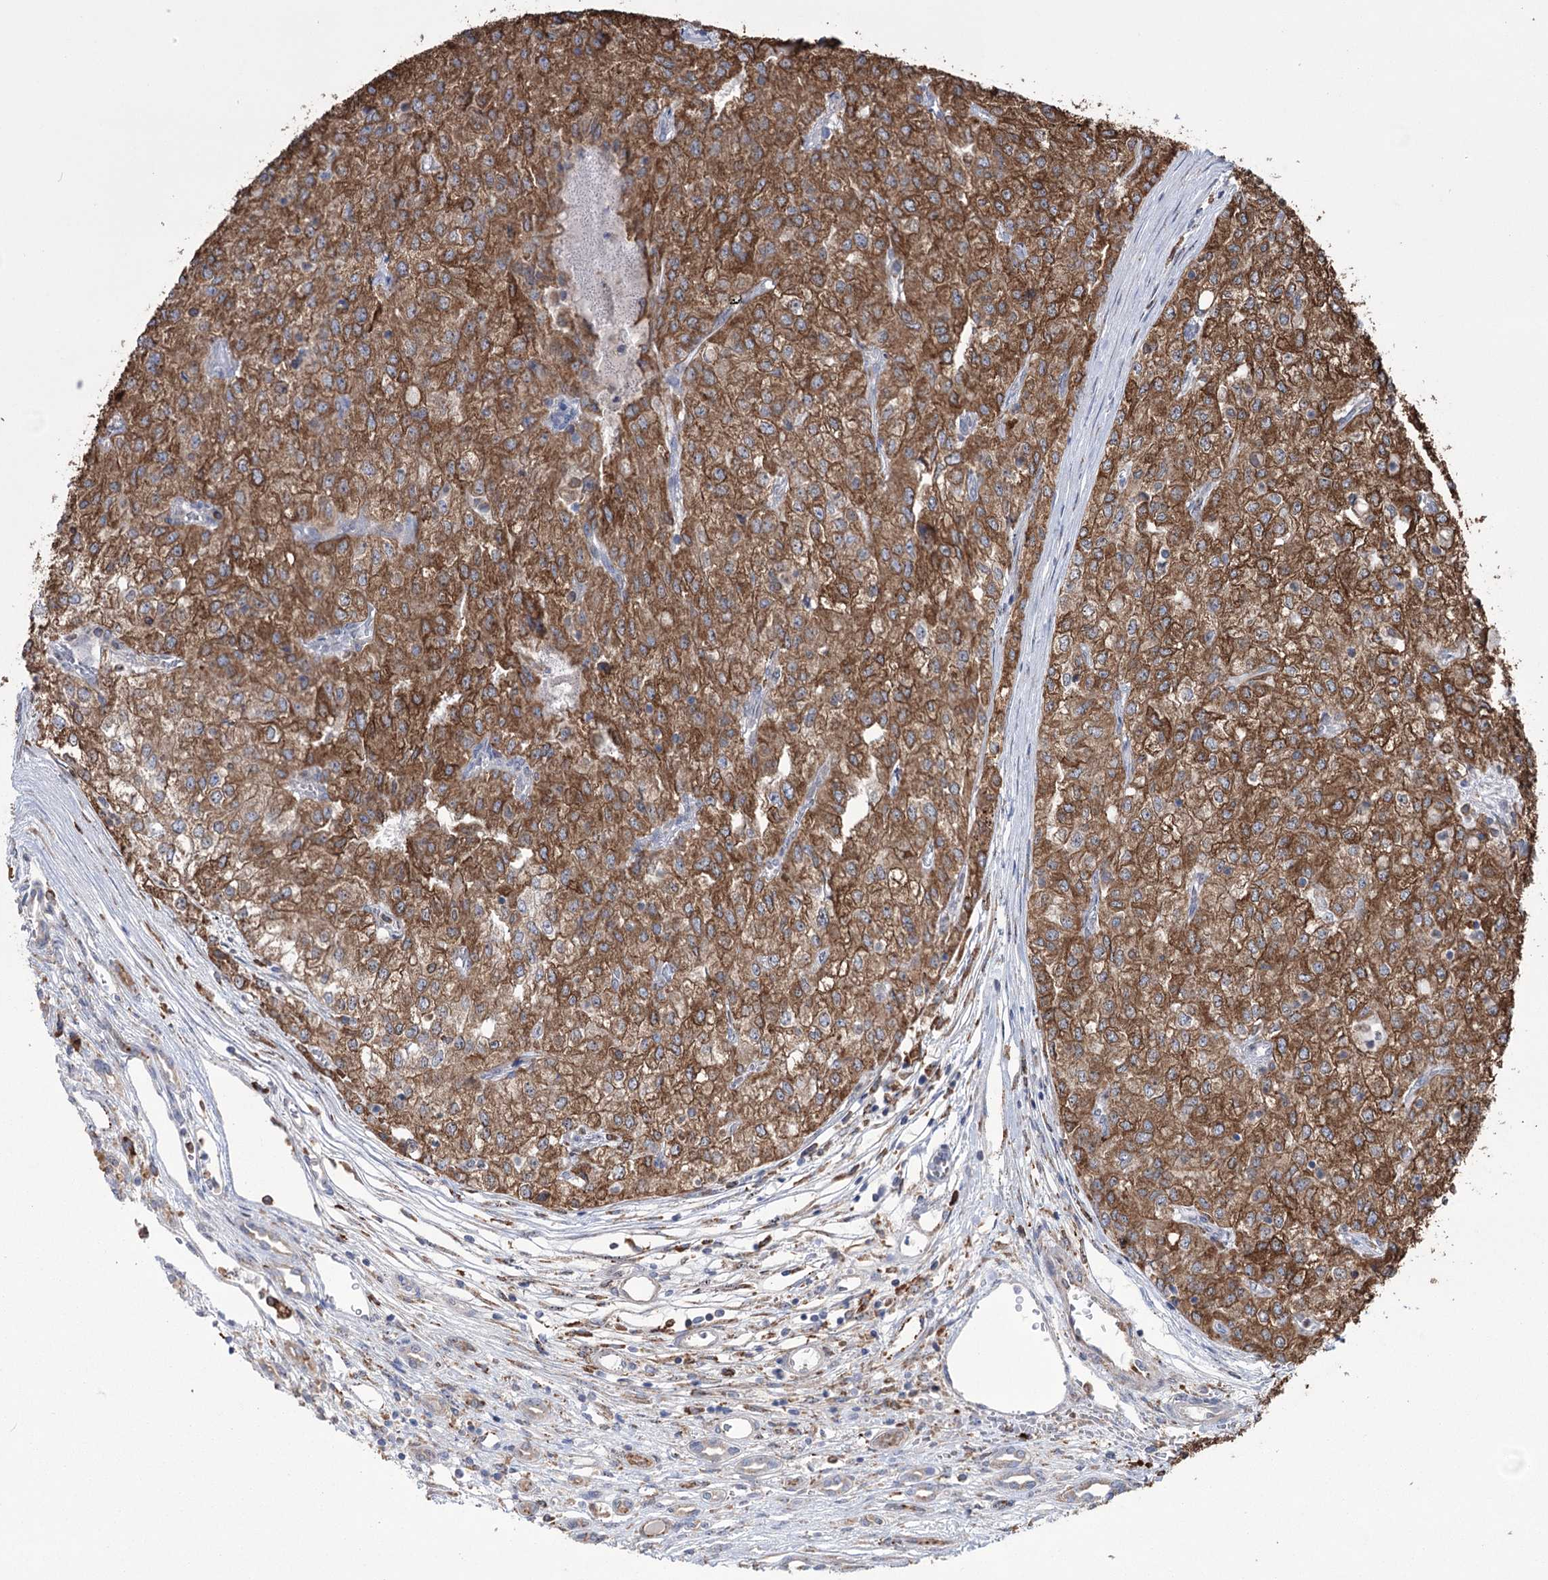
{"staining": {"intensity": "strong", "quantity": ">75%", "location": "cytoplasmic/membranous"}, "tissue": "renal cancer", "cell_type": "Tumor cells", "image_type": "cancer", "snomed": [{"axis": "morphology", "description": "Adenocarcinoma, NOS"}, {"axis": "topography", "description": "Kidney"}], "caption": "IHC of adenocarcinoma (renal) reveals high levels of strong cytoplasmic/membranous positivity in about >75% of tumor cells. The protein is stained brown, and the nuclei are stained in blue (DAB IHC with brightfield microscopy, high magnification).", "gene": "TRIM71", "patient": {"sex": "female", "age": 54}}